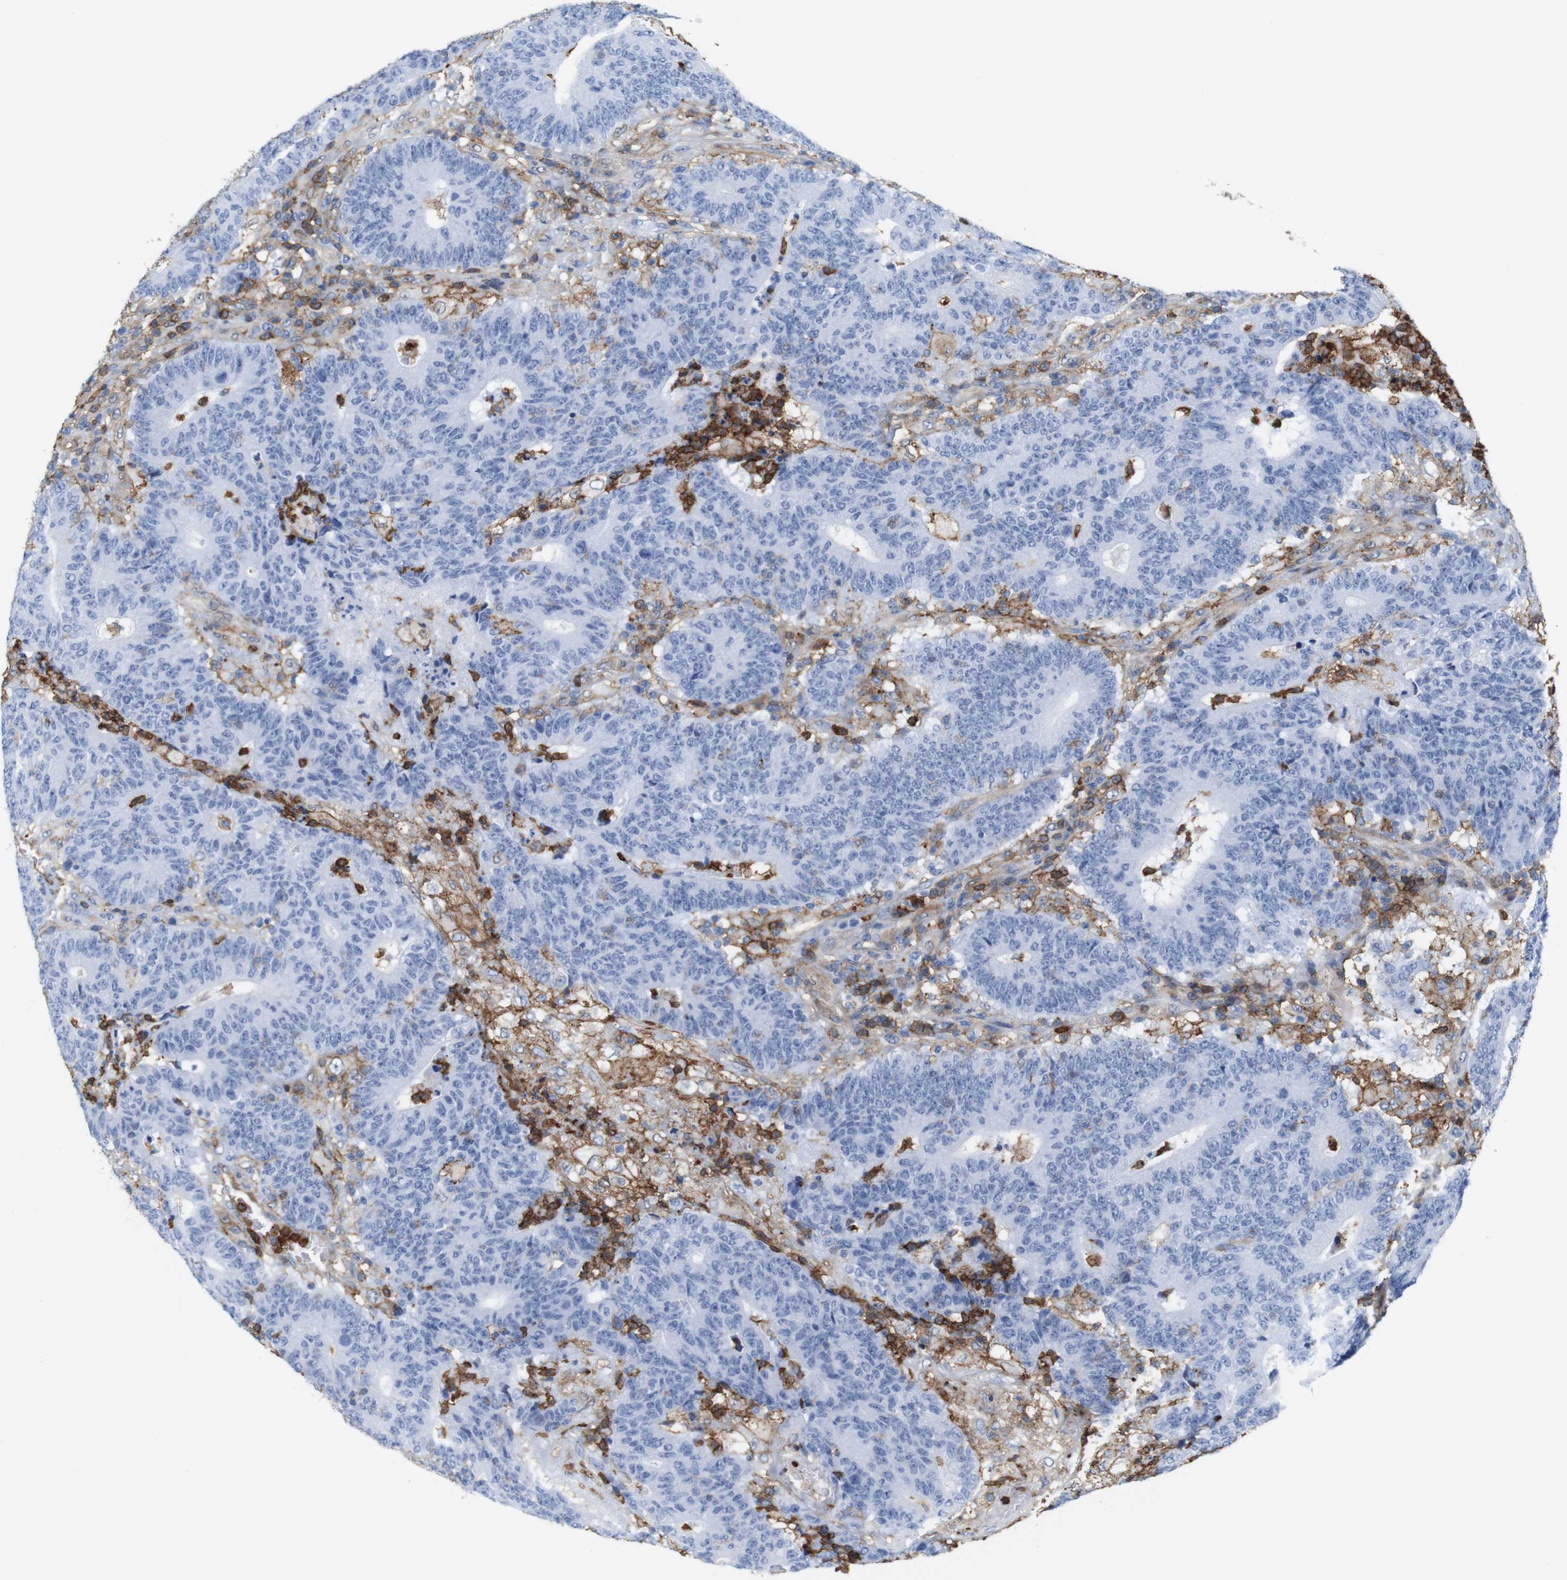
{"staining": {"intensity": "negative", "quantity": "none", "location": "none"}, "tissue": "colorectal cancer", "cell_type": "Tumor cells", "image_type": "cancer", "snomed": [{"axis": "morphology", "description": "Normal tissue, NOS"}, {"axis": "morphology", "description": "Adenocarcinoma, NOS"}, {"axis": "topography", "description": "Colon"}], "caption": "DAB immunohistochemical staining of colorectal cancer (adenocarcinoma) demonstrates no significant positivity in tumor cells.", "gene": "ANXA1", "patient": {"sex": "female", "age": 75}}